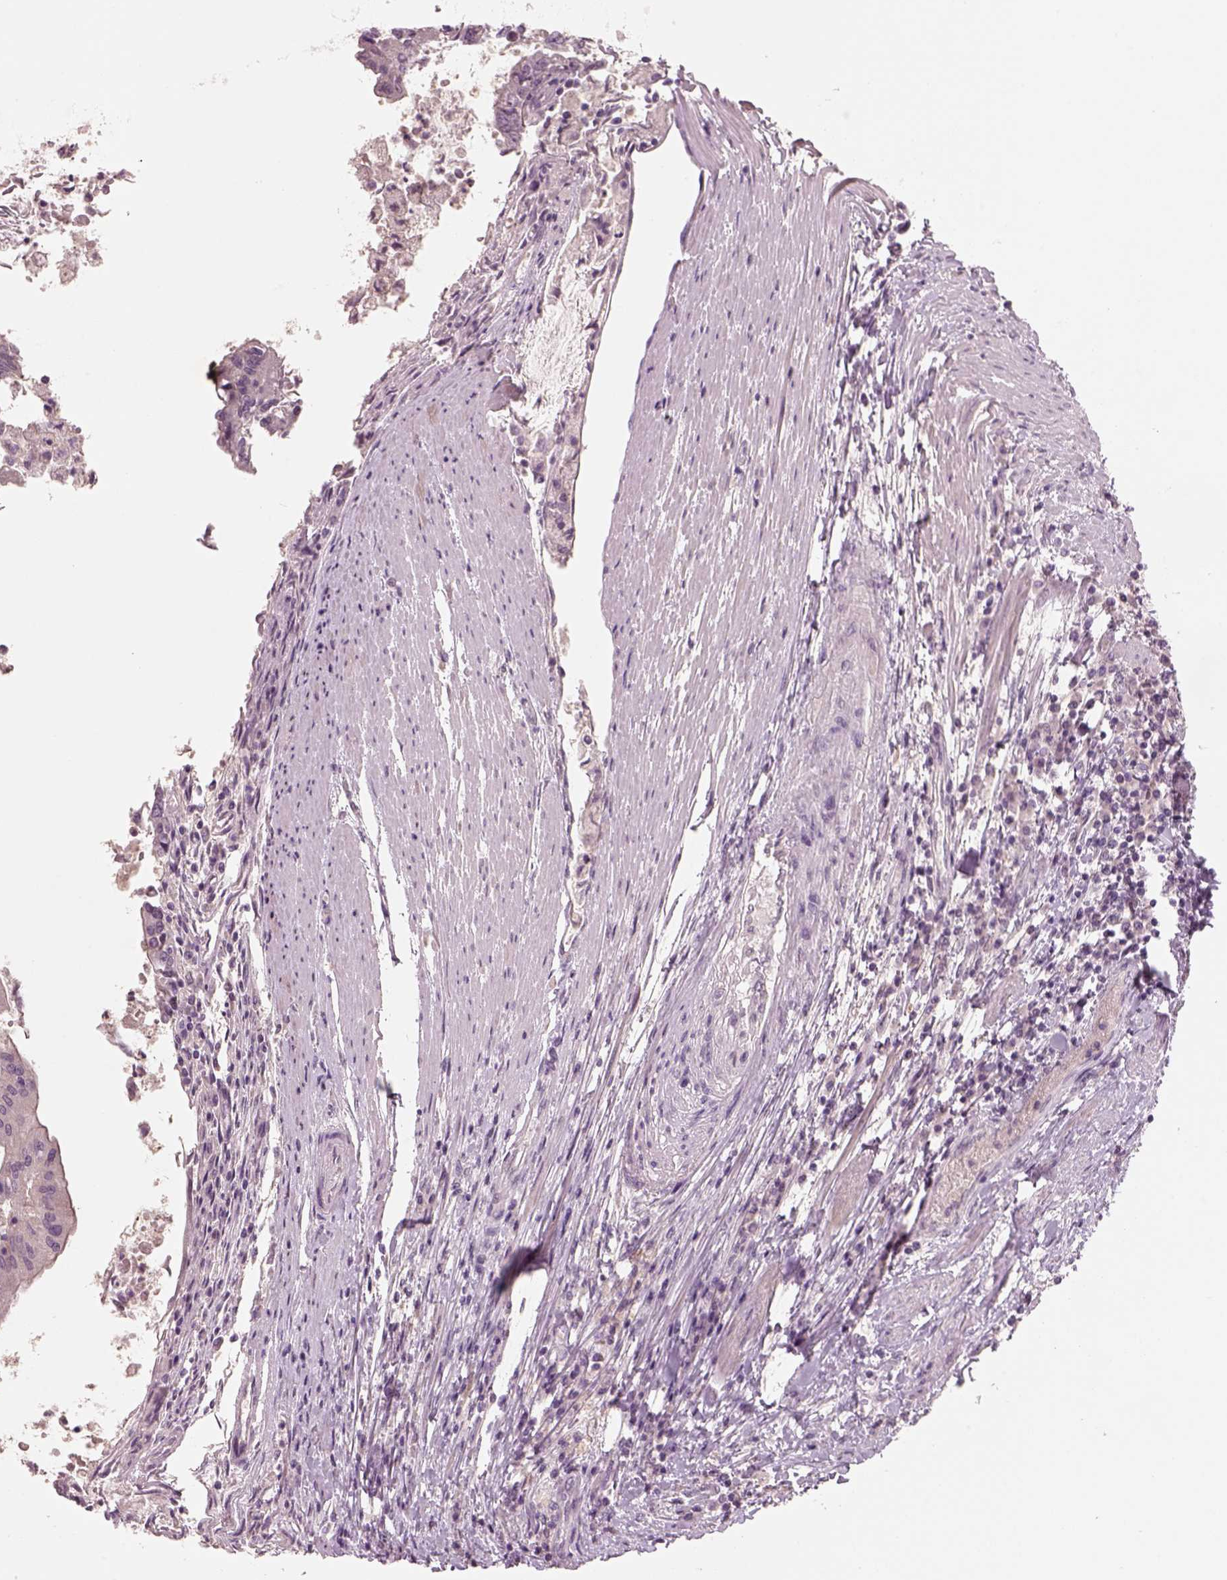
{"staining": {"intensity": "negative", "quantity": "none", "location": "none"}, "tissue": "colorectal cancer", "cell_type": "Tumor cells", "image_type": "cancer", "snomed": [{"axis": "morphology", "description": "Adenocarcinoma, NOS"}, {"axis": "topography", "description": "Colon"}], "caption": "DAB (3,3'-diaminobenzidine) immunohistochemical staining of human colorectal cancer displays no significant positivity in tumor cells.", "gene": "GDNF", "patient": {"sex": "female", "age": 70}}